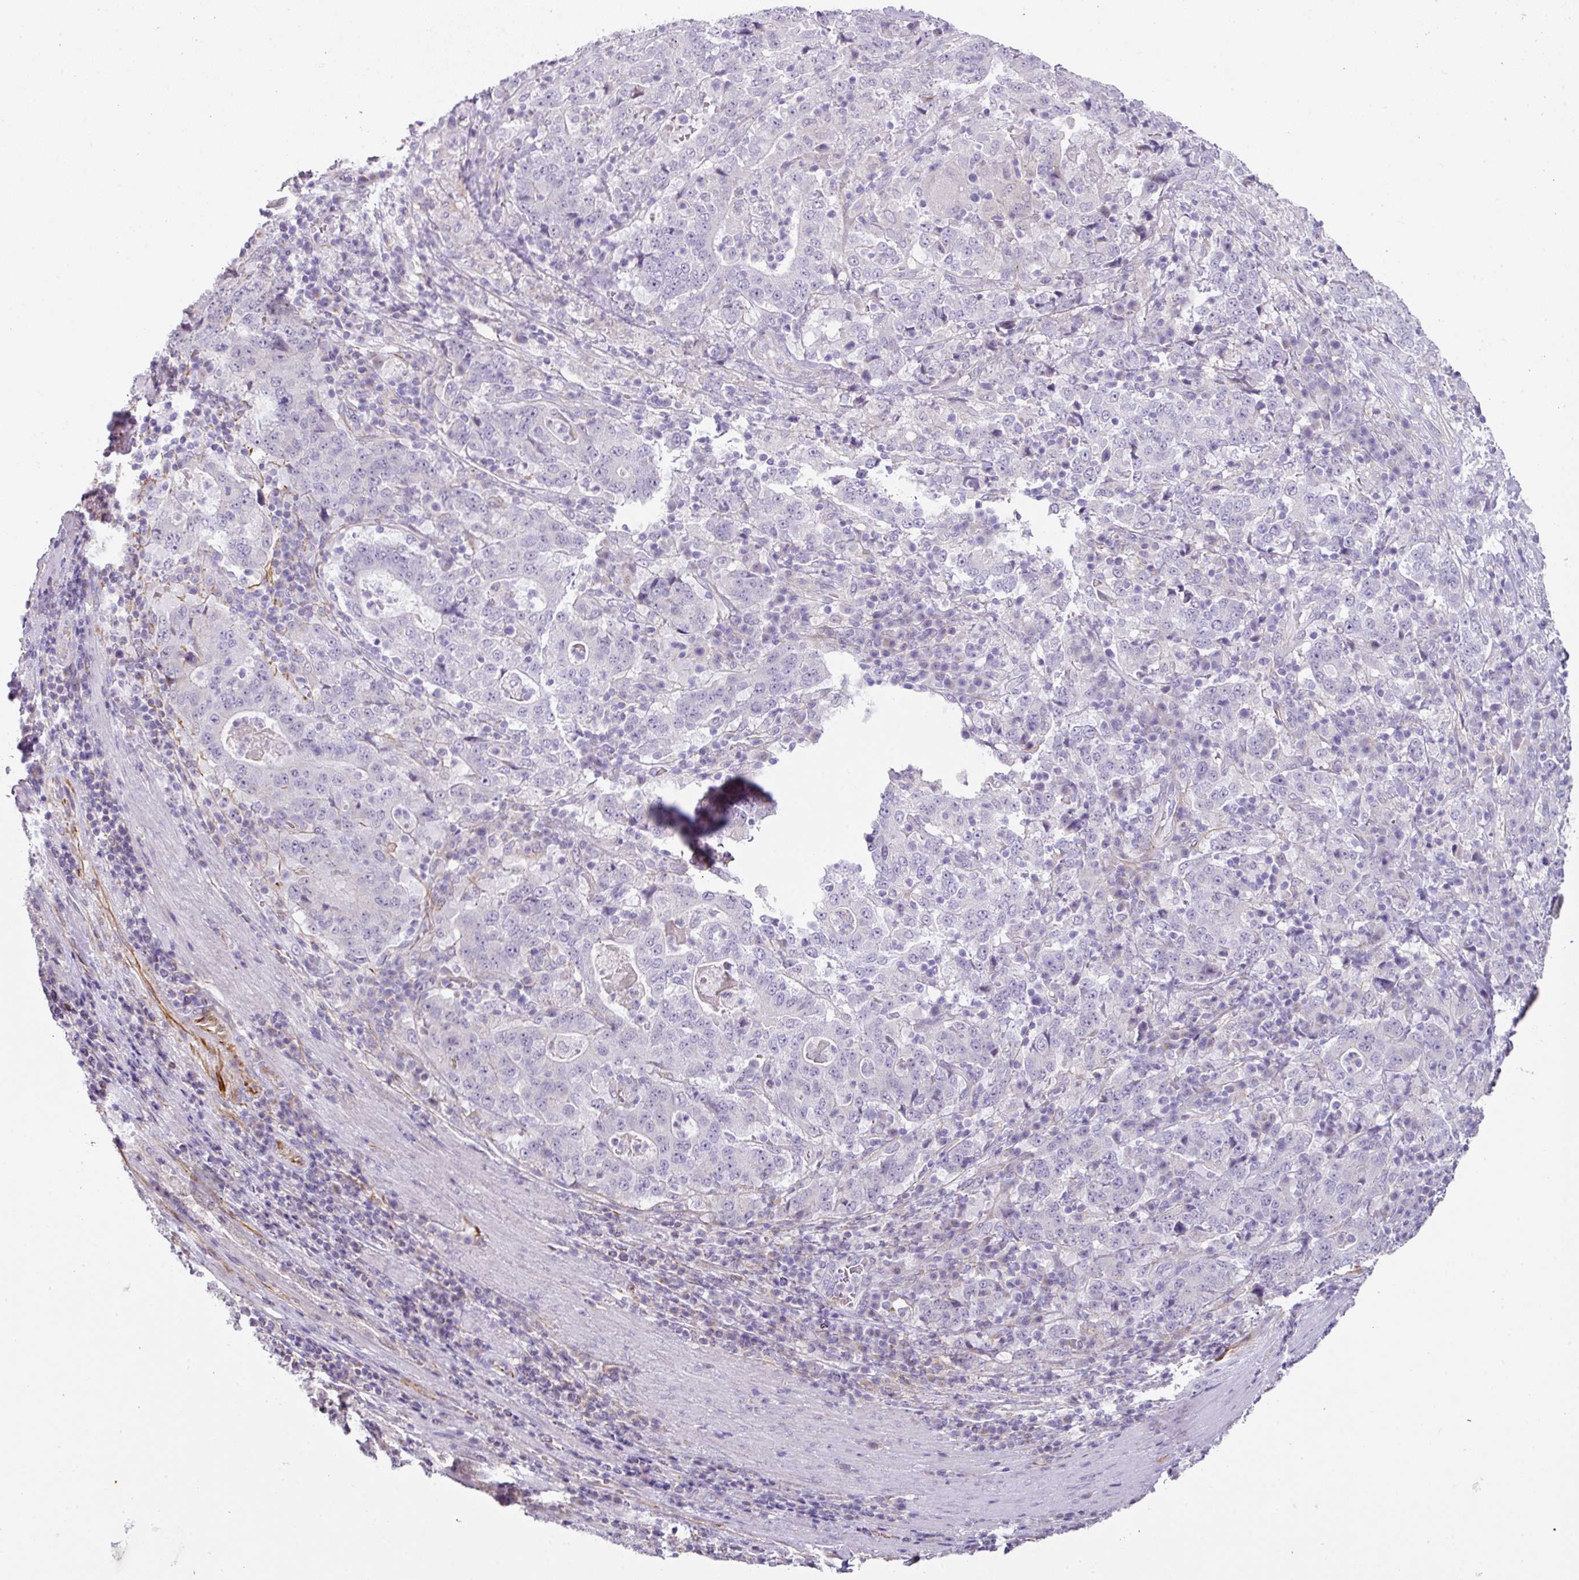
{"staining": {"intensity": "negative", "quantity": "none", "location": "none"}, "tissue": "stomach cancer", "cell_type": "Tumor cells", "image_type": "cancer", "snomed": [{"axis": "morphology", "description": "Normal tissue, NOS"}, {"axis": "morphology", "description": "Adenocarcinoma, NOS"}, {"axis": "topography", "description": "Stomach, upper"}, {"axis": "topography", "description": "Stomach"}], "caption": "DAB immunohistochemical staining of stomach cancer (adenocarcinoma) shows no significant expression in tumor cells. The staining was performed using DAB to visualize the protein expression in brown, while the nuclei were stained in blue with hematoxylin (Magnification: 20x).", "gene": "OR52N1", "patient": {"sex": "male", "age": 59}}